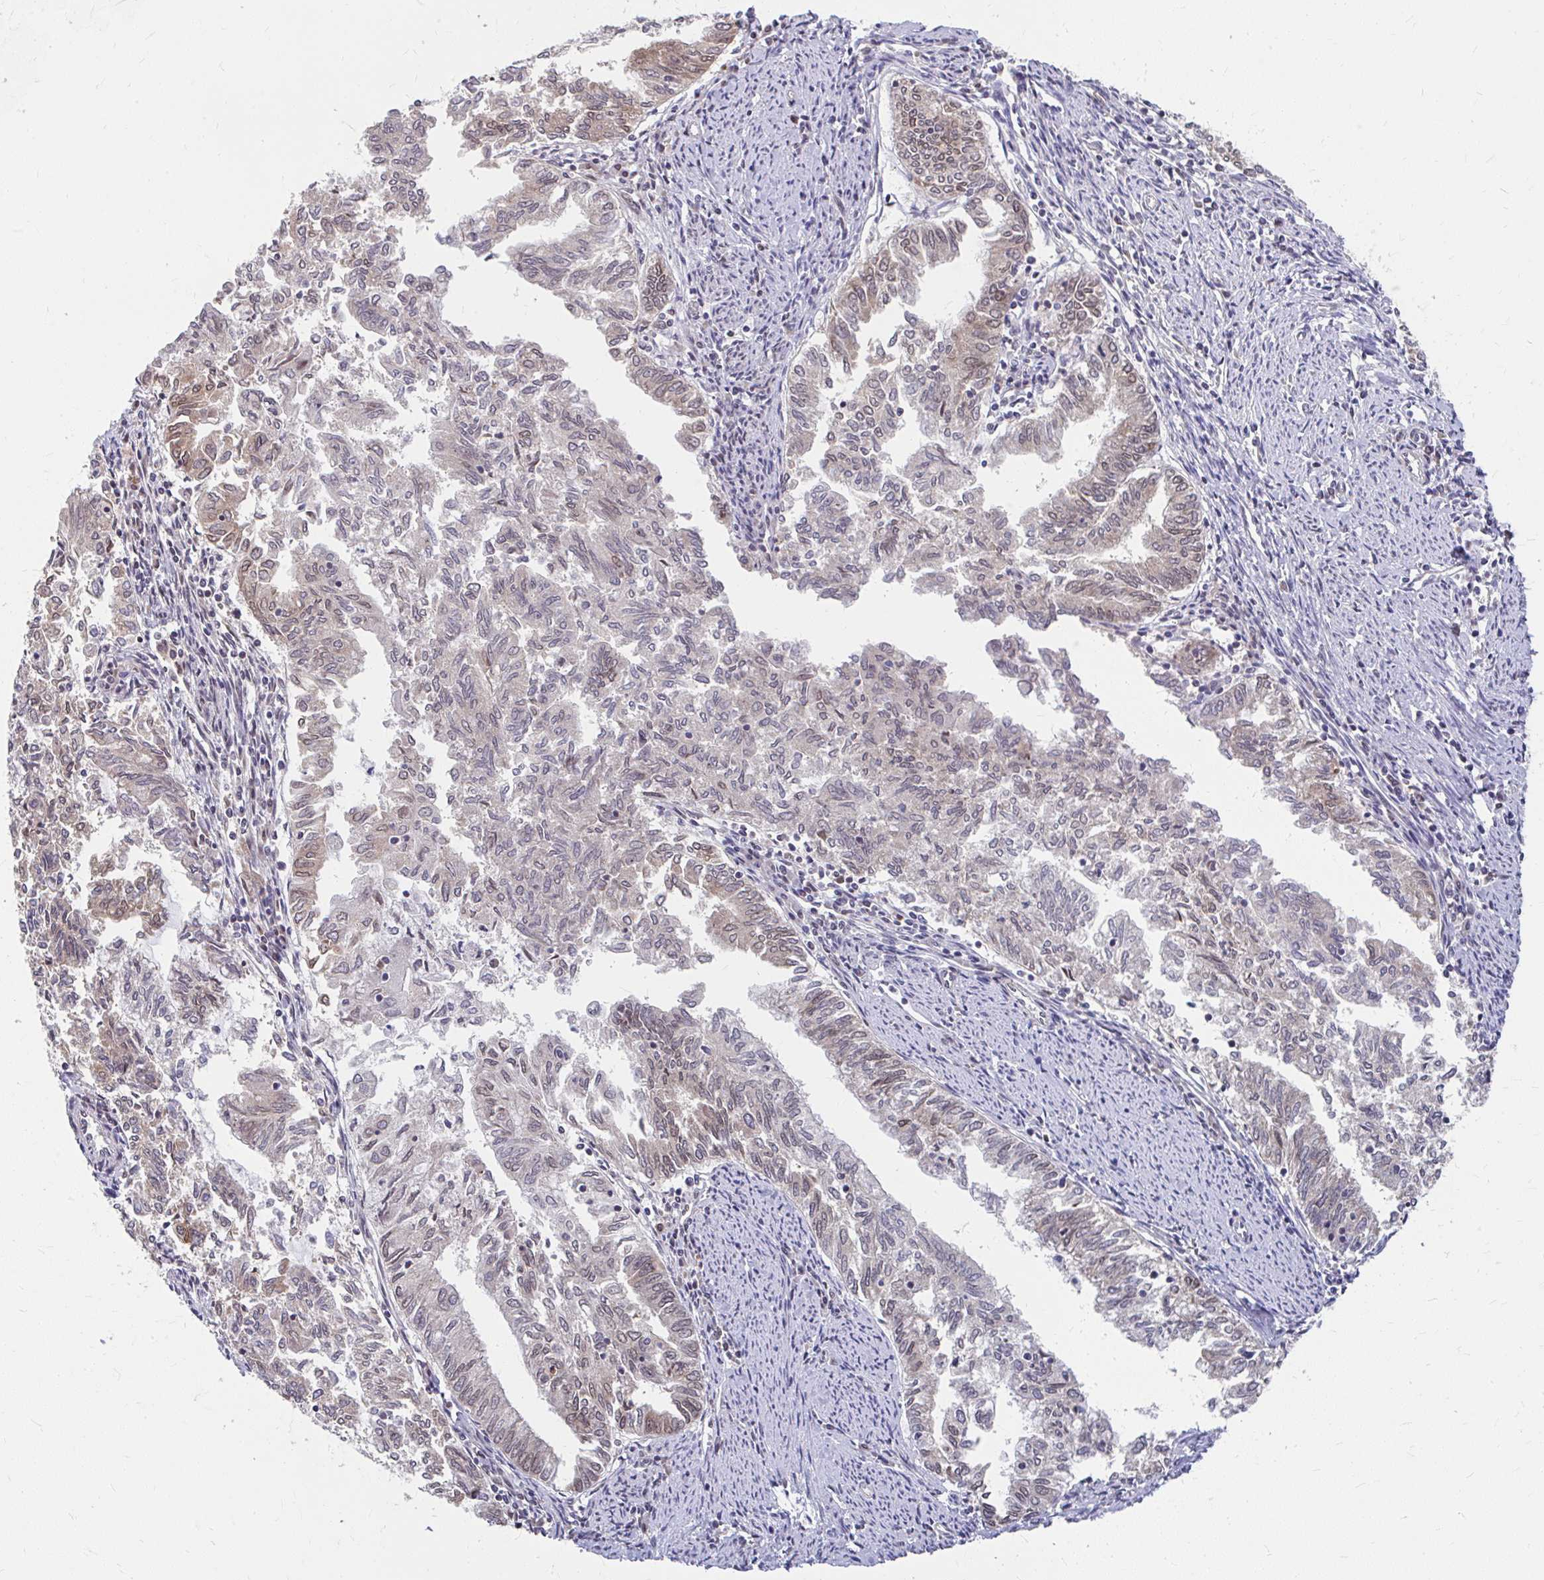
{"staining": {"intensity": "weak", "quantity": "<25%", "location": "cytoplasmic/membranous,nuclear"}, "tissue": "endometrial cancer", "cell_type": "Tumor cells", "image_type": "cancer", "snomed": [{"axis": "morphology", "description": "Adenocarcinoma, NOS"}, {"axis": "topography", "description": "Endometrium"}], "caption": "Endometrial adenocarcinoma was stained to show a protein in brown. There is no significant expression in tumor cells.", "gene": "XPO1", "patient": {"sex": "female", "age": 79}}